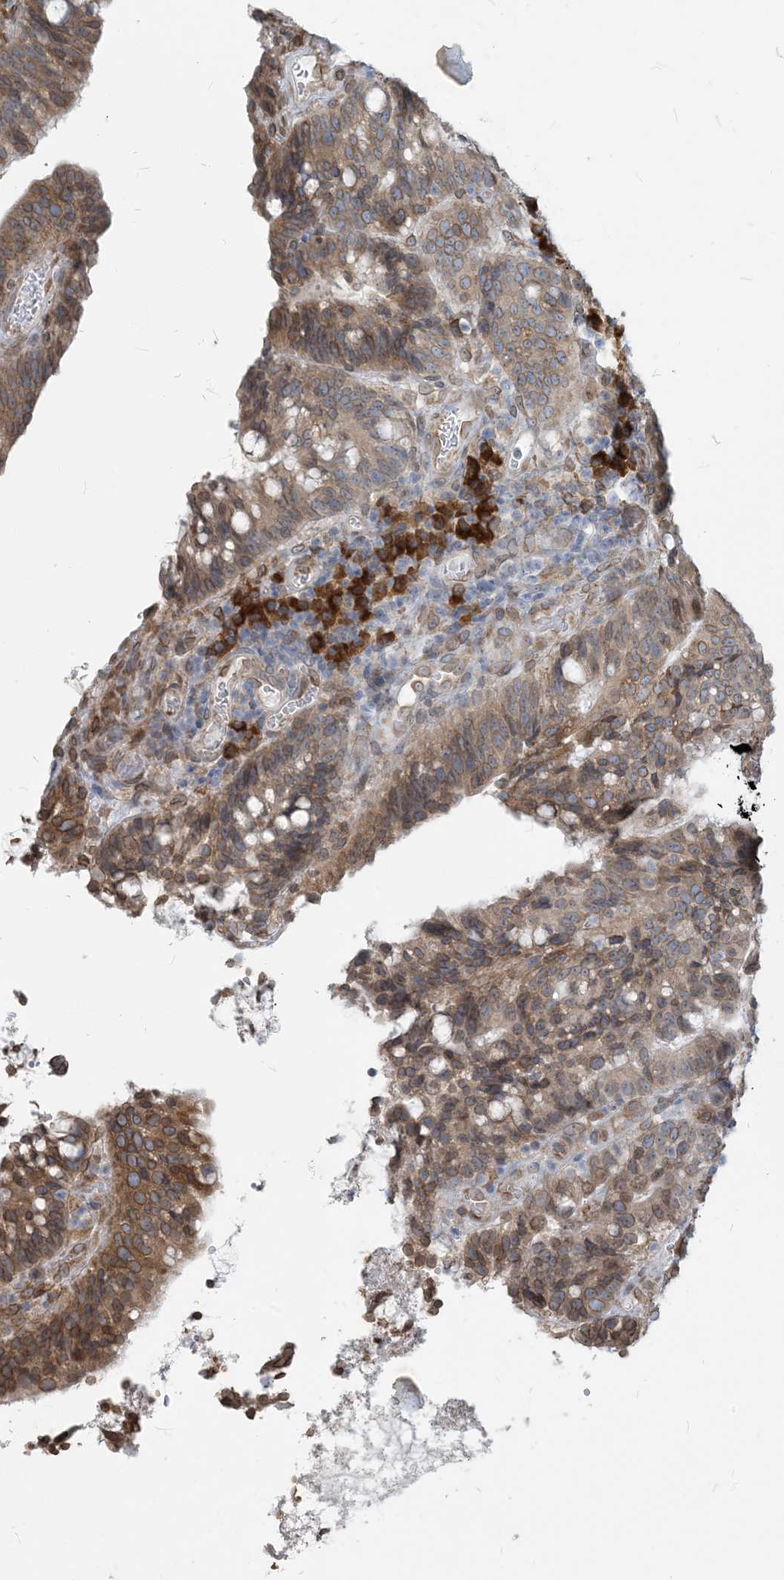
{"staining": {"intensity": "moderate", "quantity": ">75%", "location": "cytoplasmic/membranous,nuclear"}, "tissue": "colorectal cancer", "cell_type": "Tumor cells", "image_type": "cancer", "snomed": [{"axis": "morphology", "description": "Adenocarcinoma, NOS"}, {"axis": "topography", "description": "Colon"}], "caption": "The image shows a brown stain indicating the presence of a protein in the cytoplasmic/membranous and nuclear of tumor cells in colorectal cancer (adenocarcinoma). Using DAB (3,3'-diaminobenzidine) (brown) and hematoxylin (blue) stains, captured at high magnification using brightfield microscopy.", "gene": "WWP1", "patient": {"sex": "female", "age": 66}}